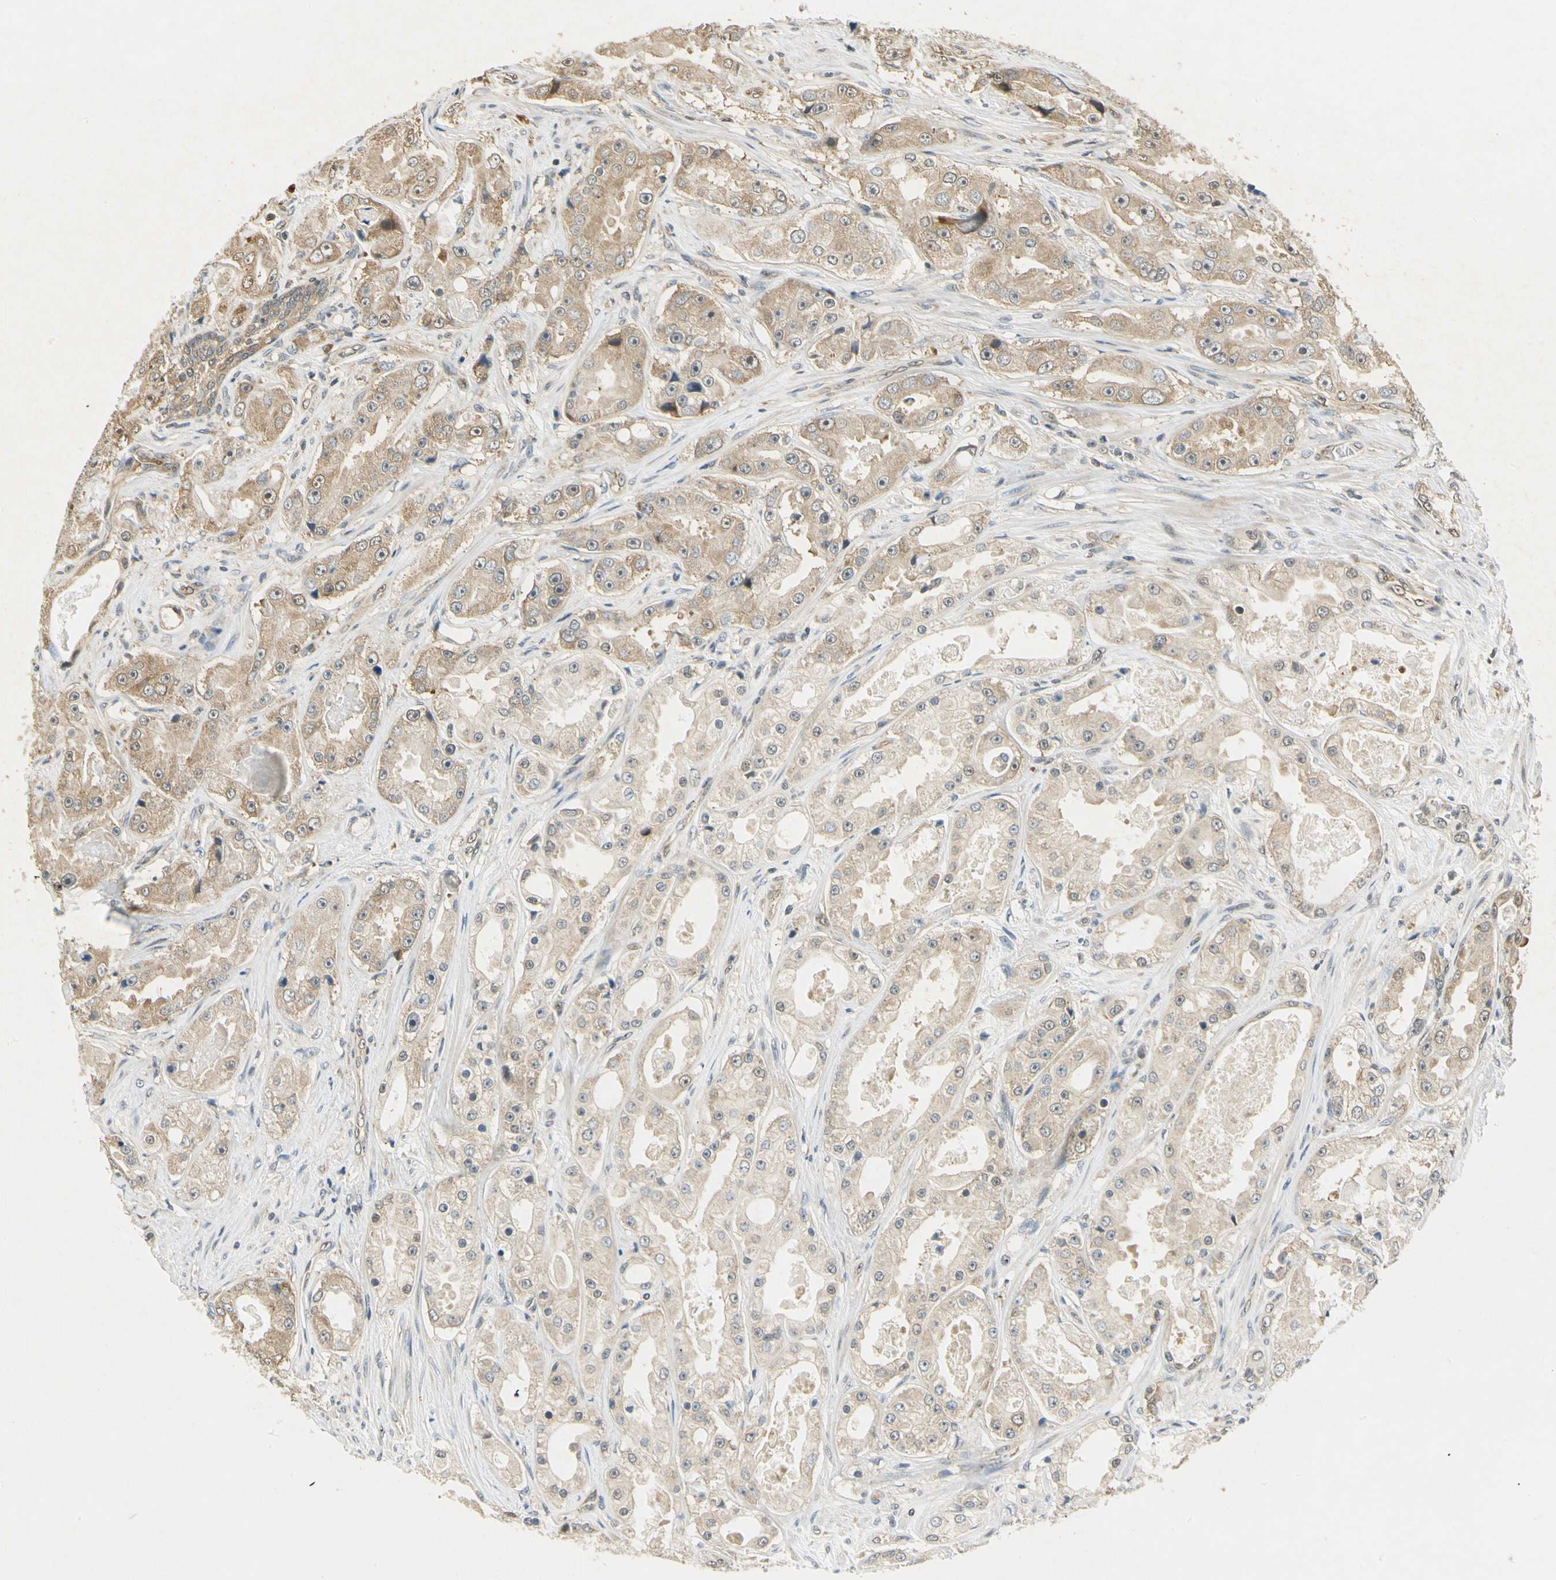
{"staining": {"intensity": "weak", "quantity": ">75%", "location": "cytoplasmic/membranous"}, "tissue": "prostate cancer", "cell_type": "Tumor cells", "image_type": "cancer", "snomed": [{"axis": "morphology", "description": "Adenocarcinoma, High grade"}, {"axis": "topography", "description": "Prostate"}], "caption": "A high-resolution histopathology image shows IHC staining of adenocarcinoma (high-grade) (prostate), which reveals weak cytoplasmic/membranous staining in approximately >75% of tumor cells. Using DAB (3,3'-diaminobenzidine) (brown) and hematoxylin (blue) stains, captured at high magnification using brightfield microscopy.", "gene": "EIF1AX", "patient": {"sex": "male", "age": 73}}